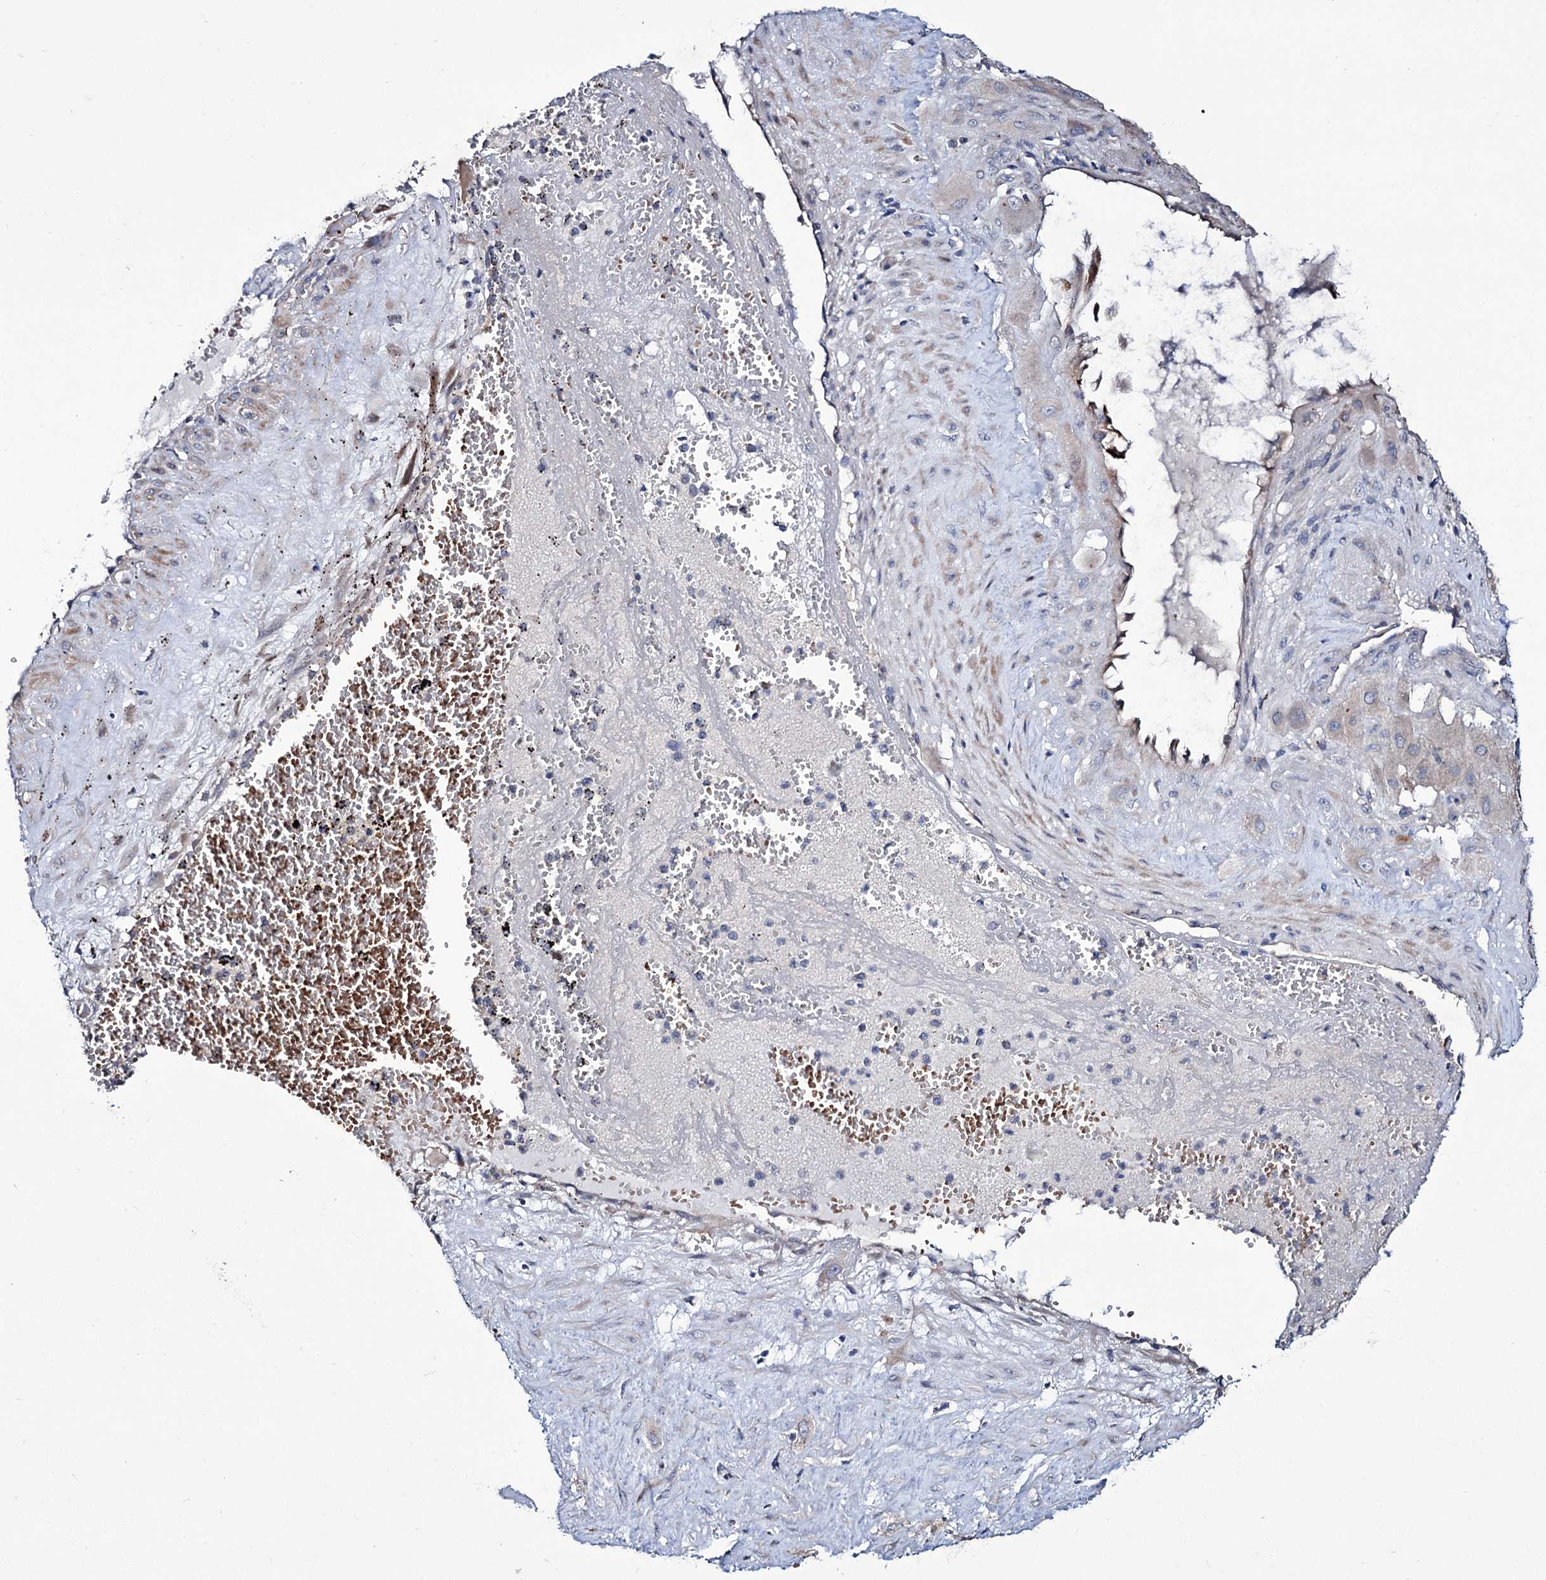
{"staining": {"intensity": "weak", "quantity": "<25%", "location": "cytoplasmic/membranous"}, "tissue": "cervical cancer", "cell_type": "Tumor cells", "image_type": "cancer", "snomed": [{"axis": "morphology", "description": "Squamous cell carcinoma, NOS"}, {"axis": "topography", "description": "Cervix"}], "caption": "The histopathology image displays no significant staining in tumor cells of cervical cancer.", "gene": "TUBGCP5", "patient": {"sex": "female", "age": 34}}